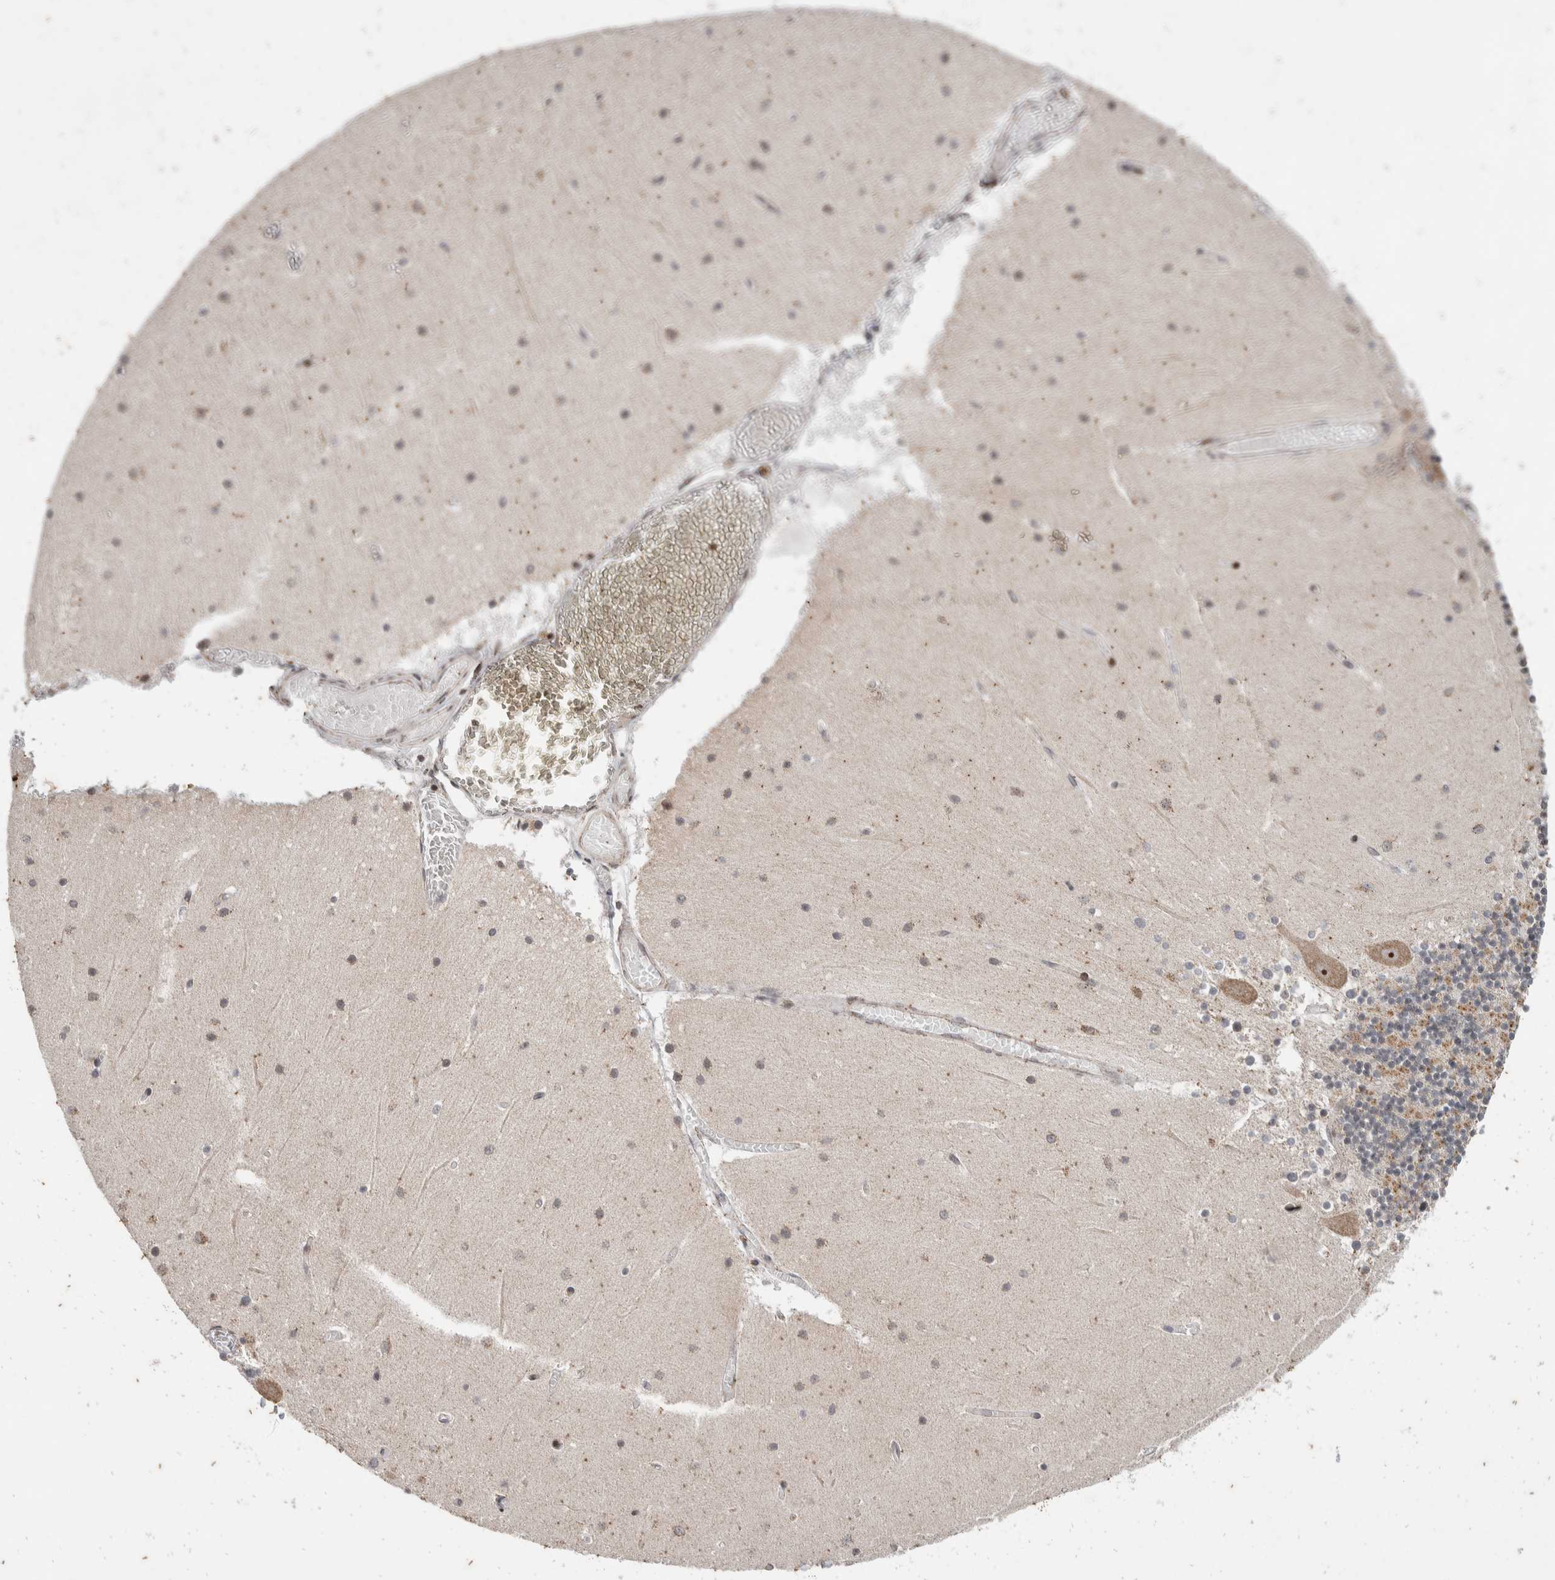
{"staining": {"intensity": "weak", "quantity": "<25%", "location": "nuclear"}, "tissue": "cerebellum", "cell_type": "Cells in granular layer", "image_type": "normal", "snomed": [{"axis": "morphology", "description": "Normal tissue, NOS"}, {"axis": "topography", "description": "Cerebellum"}], "caption": "This is a photomicrograph of immunohistochemistry (IHC) staining of normal cerebellum, which shows no positivity in cells in granular layer. (DAB (3,3'-diaminobenzidine) immunohistochemistry visualized using brightfield microscopy, high magnification).", "gene": "ATXN7L1", "patient": {"sex": "female", "age": 28}}